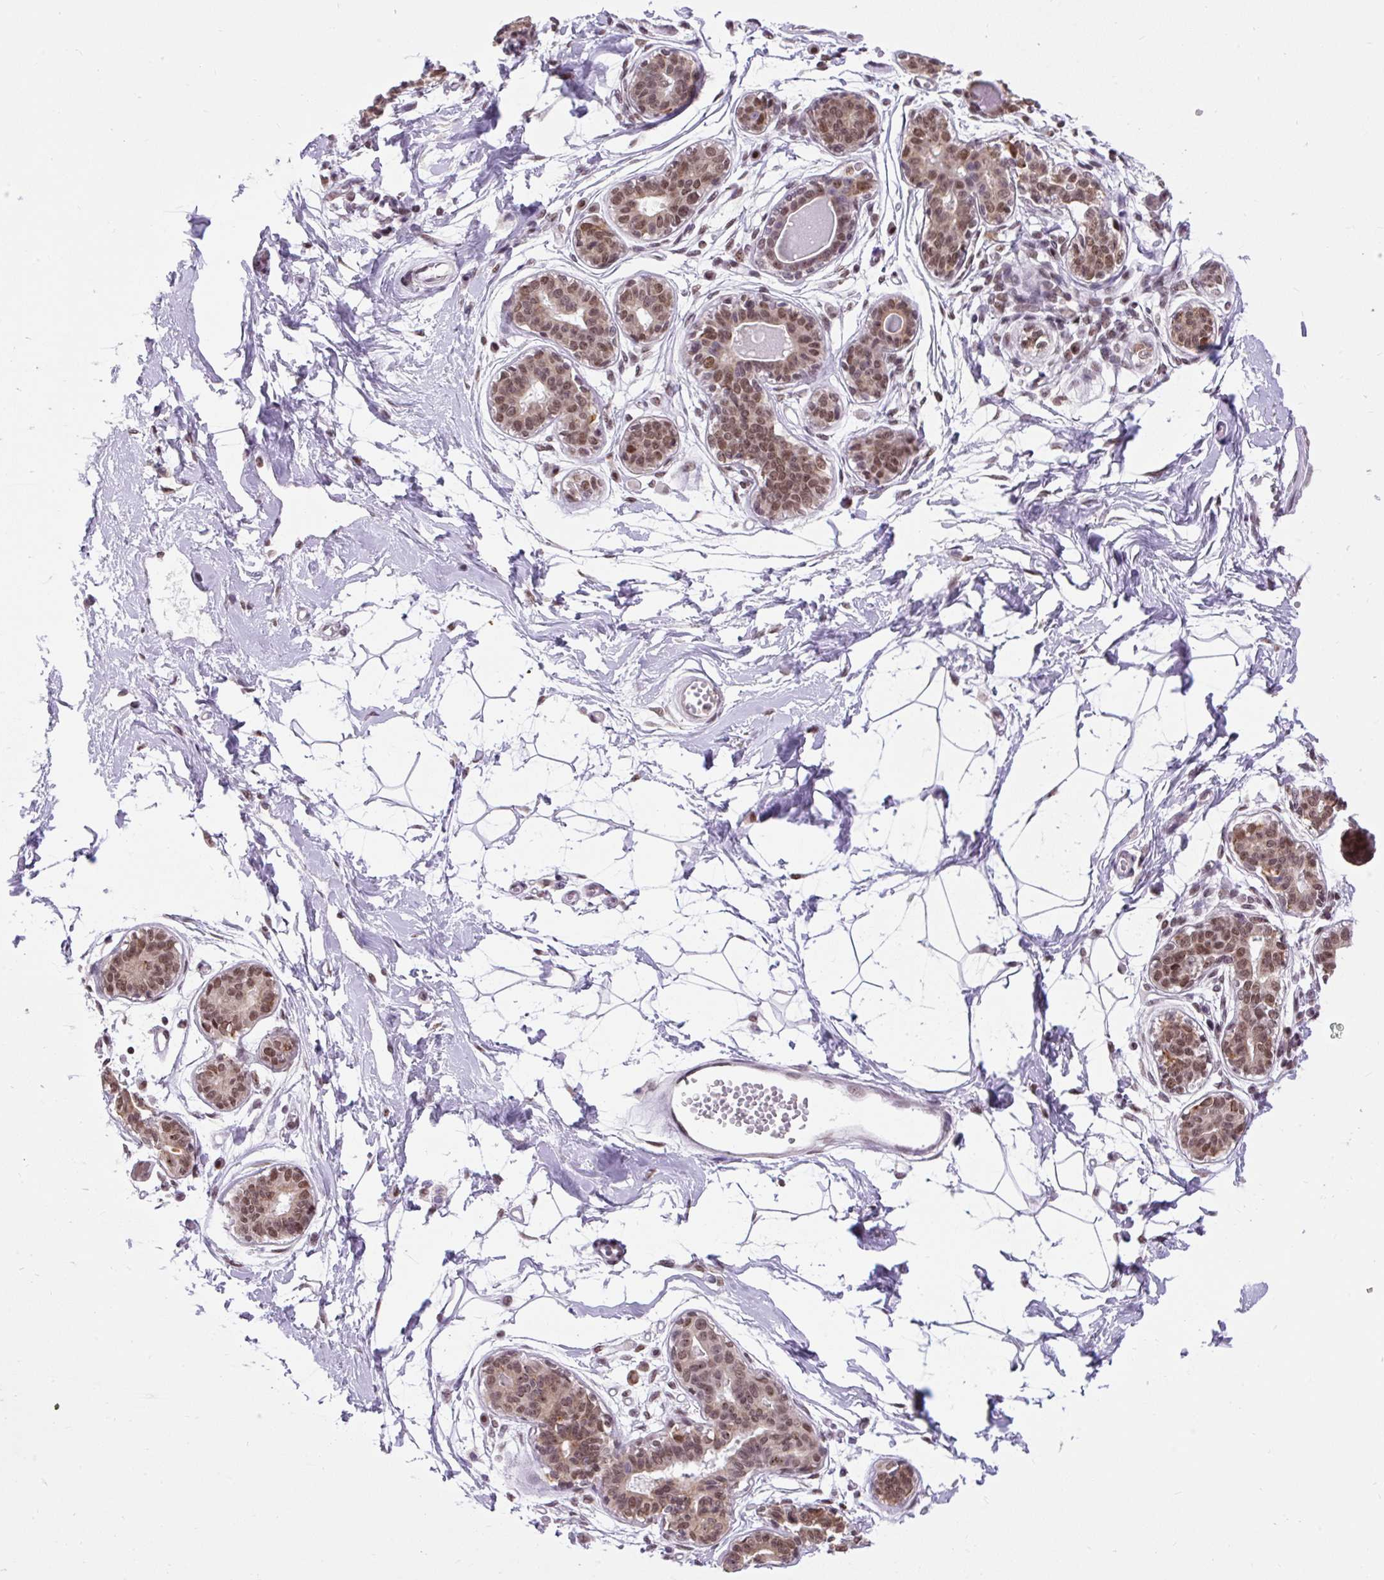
{"staining": {"intensity": "negative", "quantity": "none", "location": "none"}, "tissue": "breast", "cell_type": "Adipocytes", "image_type": "normal", "snomed": [{"axis": "morphology", "description": "Normal tissue, NOS"}, {"axis": "topography", "description": "Breast"}], "caption": "Breast stained for a protein using IHC demonstrates no positivity adipocytes.", "gene": "ZNF672", "patient": {"sex": "female", "age": 45}}